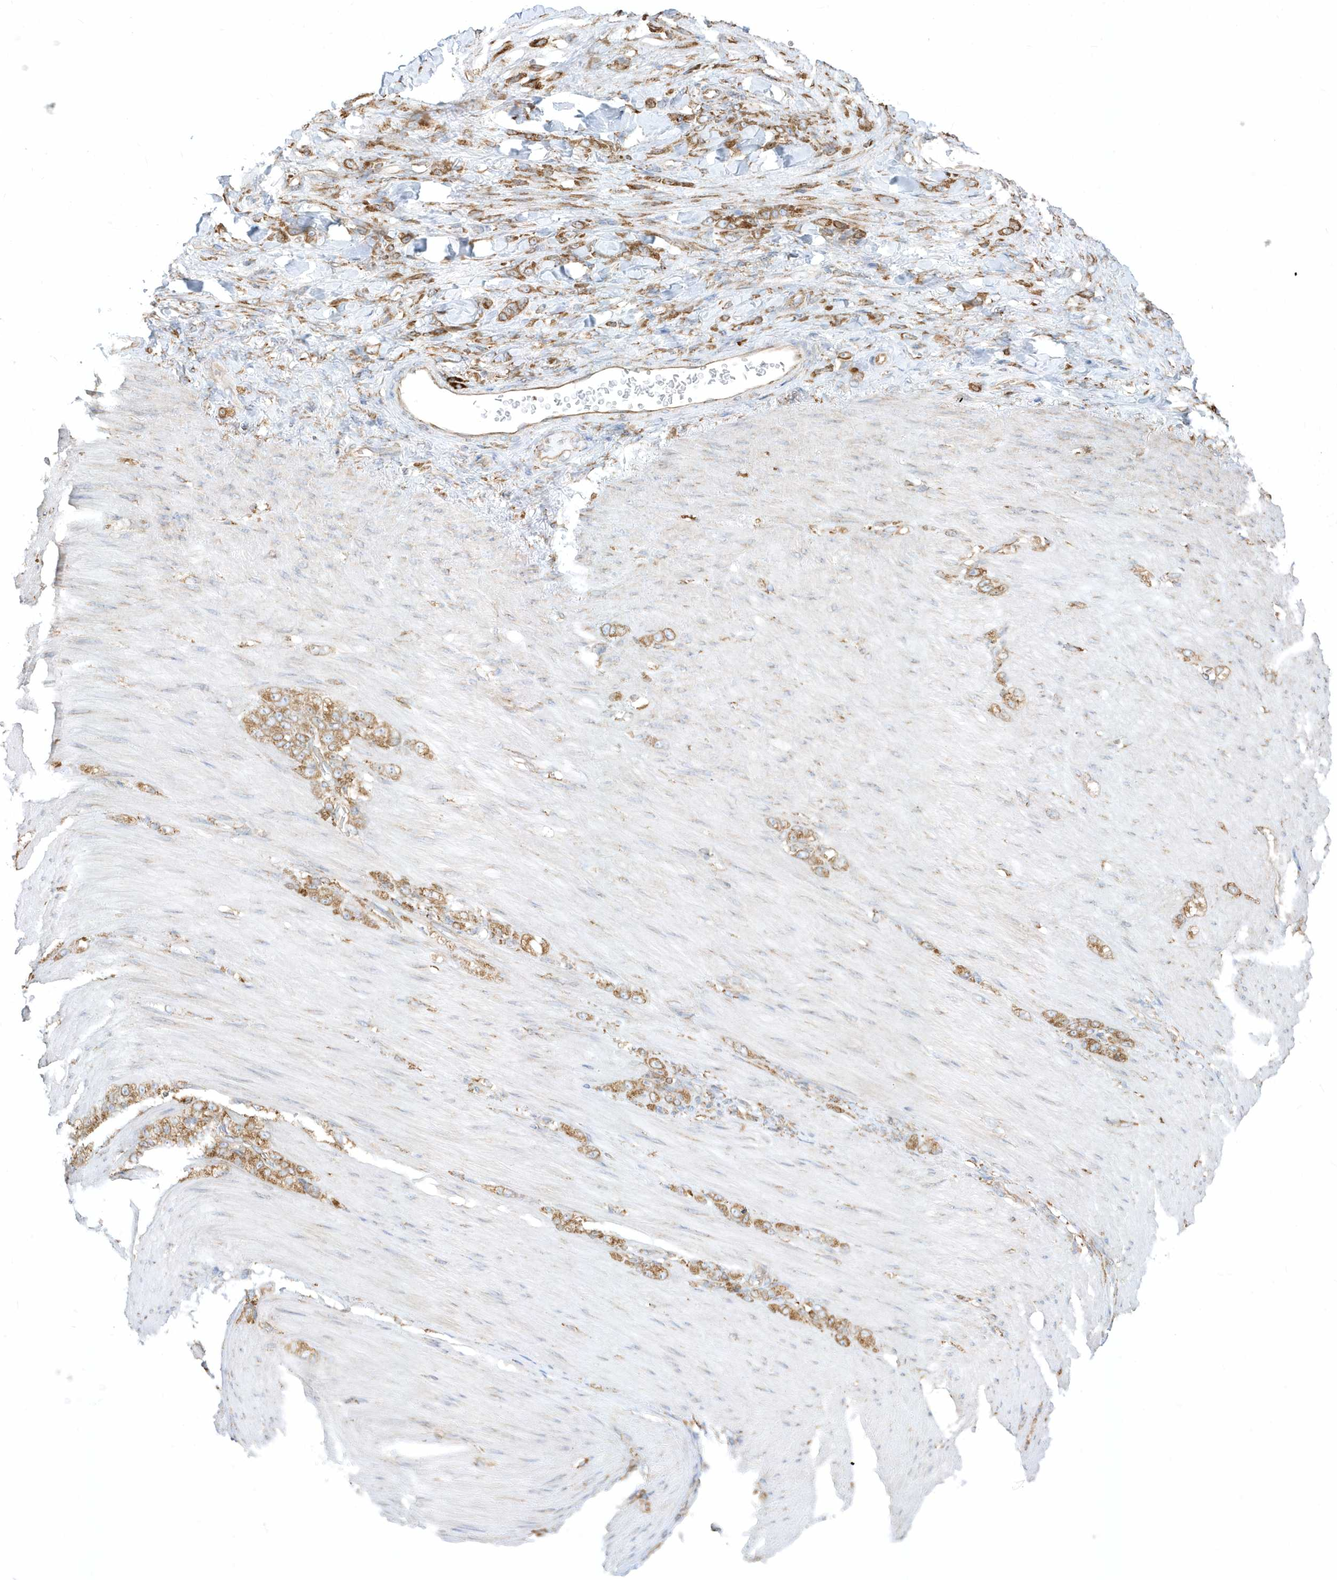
{"staining": {"intensity": "moderate", "quantity": ">75%", "location": "cytoplasmic/membranous"}, "tissue": "stomach cancer", "cell_type": "Tumor cells", "image_type": "cancer", "snomed": [{"axis": "morphology", "description": "Normal tissue, NOS"}, {"axis": "morphology", "description": "Adenocarcinoma, NOS"}, {"axis": "topography", "description": "Stomach"}], "caption": "Immunohistochemical staining of human adenocarcinoma (stomach) exhibits medium levels of moderate cytoplasmic/membranous staining in about >75% of tumor cells.", "gene": "PDIA6", "patient": {"sex": "male", "age": 82}}